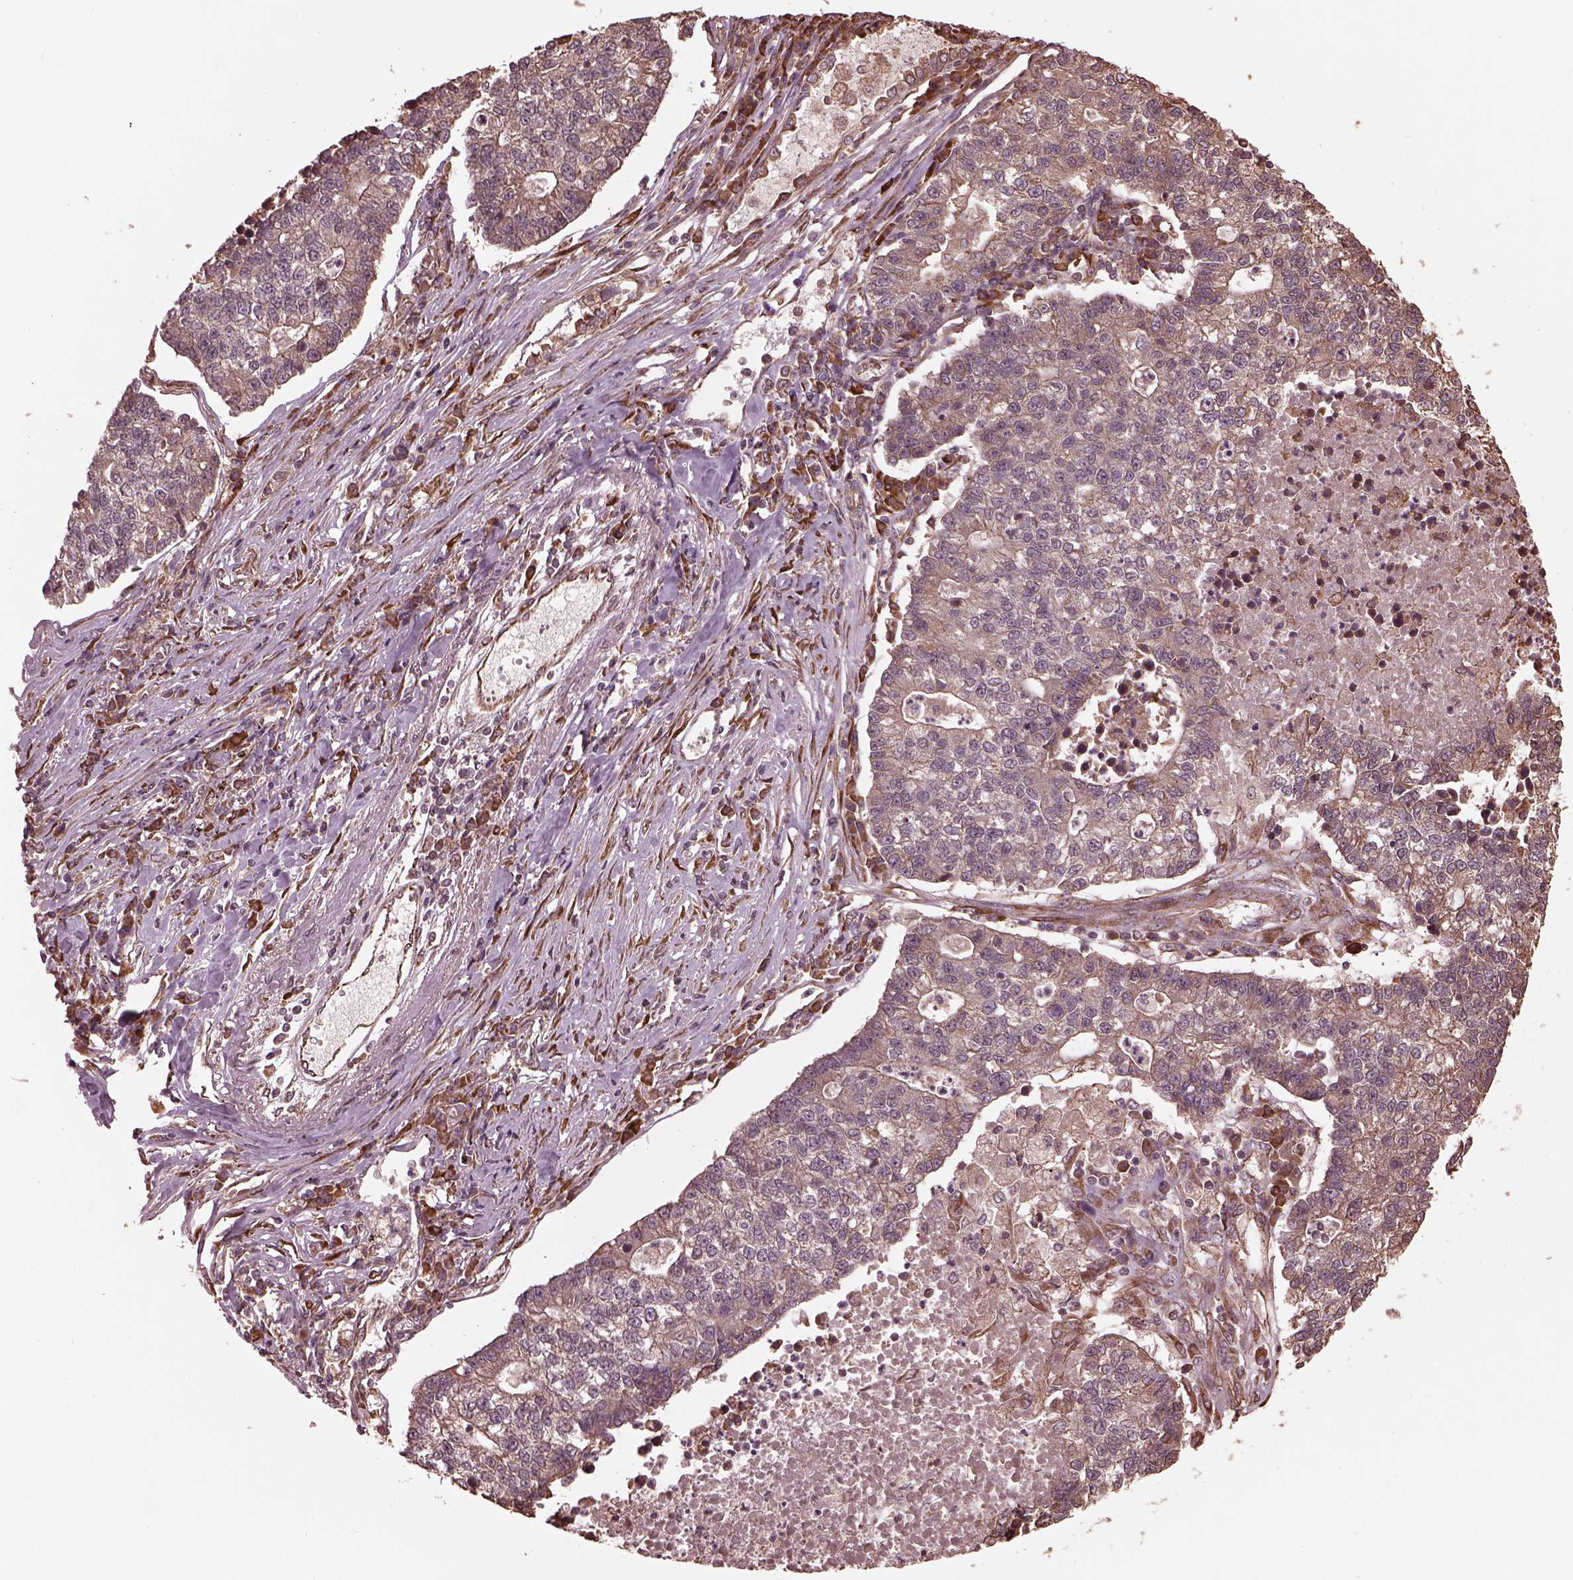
{"staining": {"intensity": "weak", "quantity": ">75%", "location": "cytoplasmic/membranous"}, "tissue": "lung cancer", "cell_type": "Tumor cells", "image_type": "cancer", "snomed": [{"axis": "morphology", "description": "Adenocarcinoma, NOS"}, {"axis": "topography", "description": "Lung"}], "caption": "Human lung cancer (adenocarcinoma) stained for a protein (brown) exhibits weak cytoplasmic/membranous positive expression in approximately >75% of tumor cells.", "gene": "ZNF292", "patient": {"sex": "male", "age": 57}}